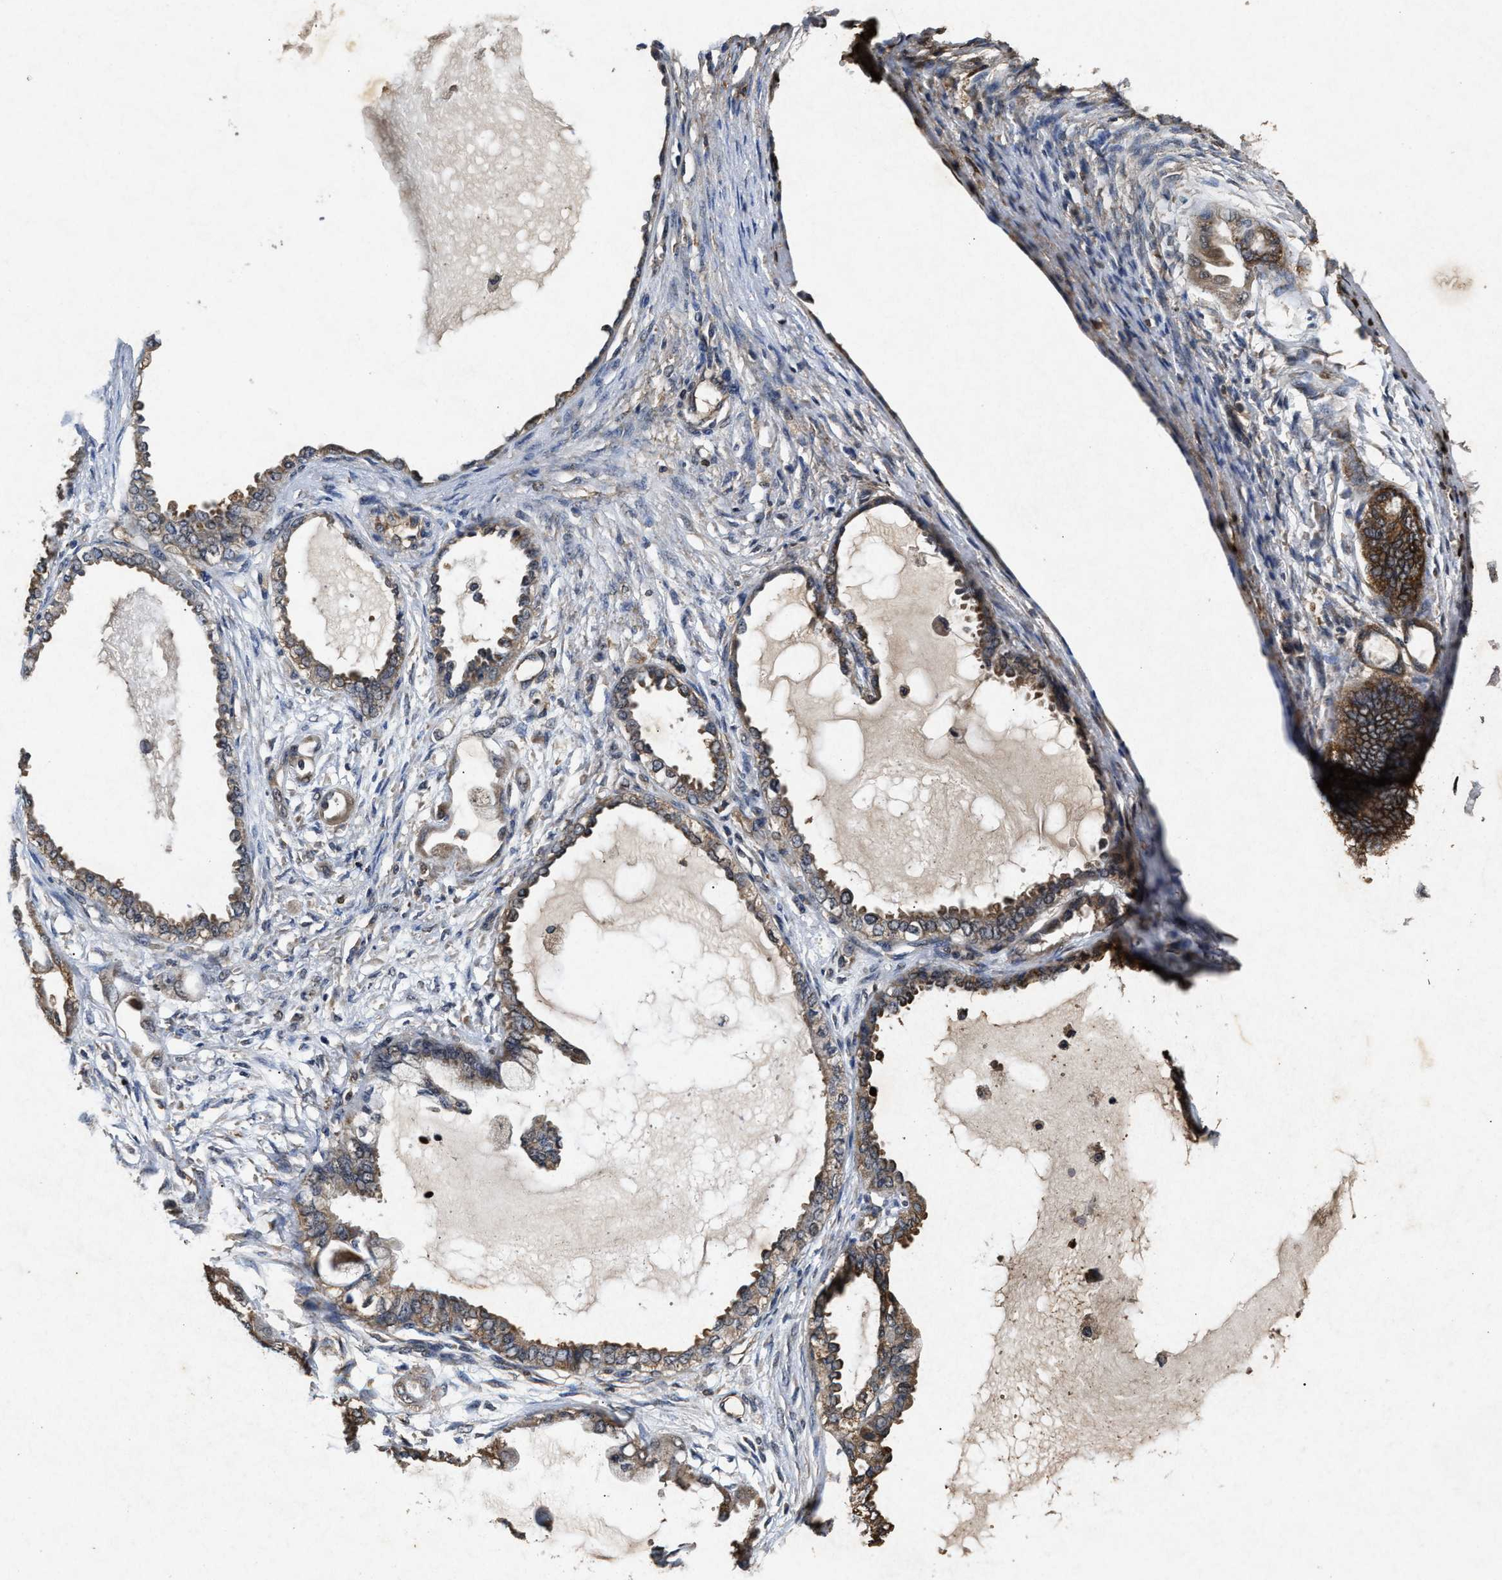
{"staining": {"intensity": "moderate", "quantity": ">75%", "location": "cytoplasmic/membranous"}, "tissue": "ovarian cancer", "cell_type": "Tumor cells", "image_type": "cancer", "snomed": [{"axis": "morphology", "description": "Carcinoma, NOS"}, {"axis": "morphology", "description": "Carcinoma, endometroid"}, {"axis": "topography", "description": "Ovary"}], "caption": "Endometroid carcinoma (ovarian) stained for a protein (brown) demonstrates moderate cytoplasmic/membranous positive positivity in about >75% of tumor cells.", "gene": "PDAP1", "patient": {"sex": "female", "age": 50}}